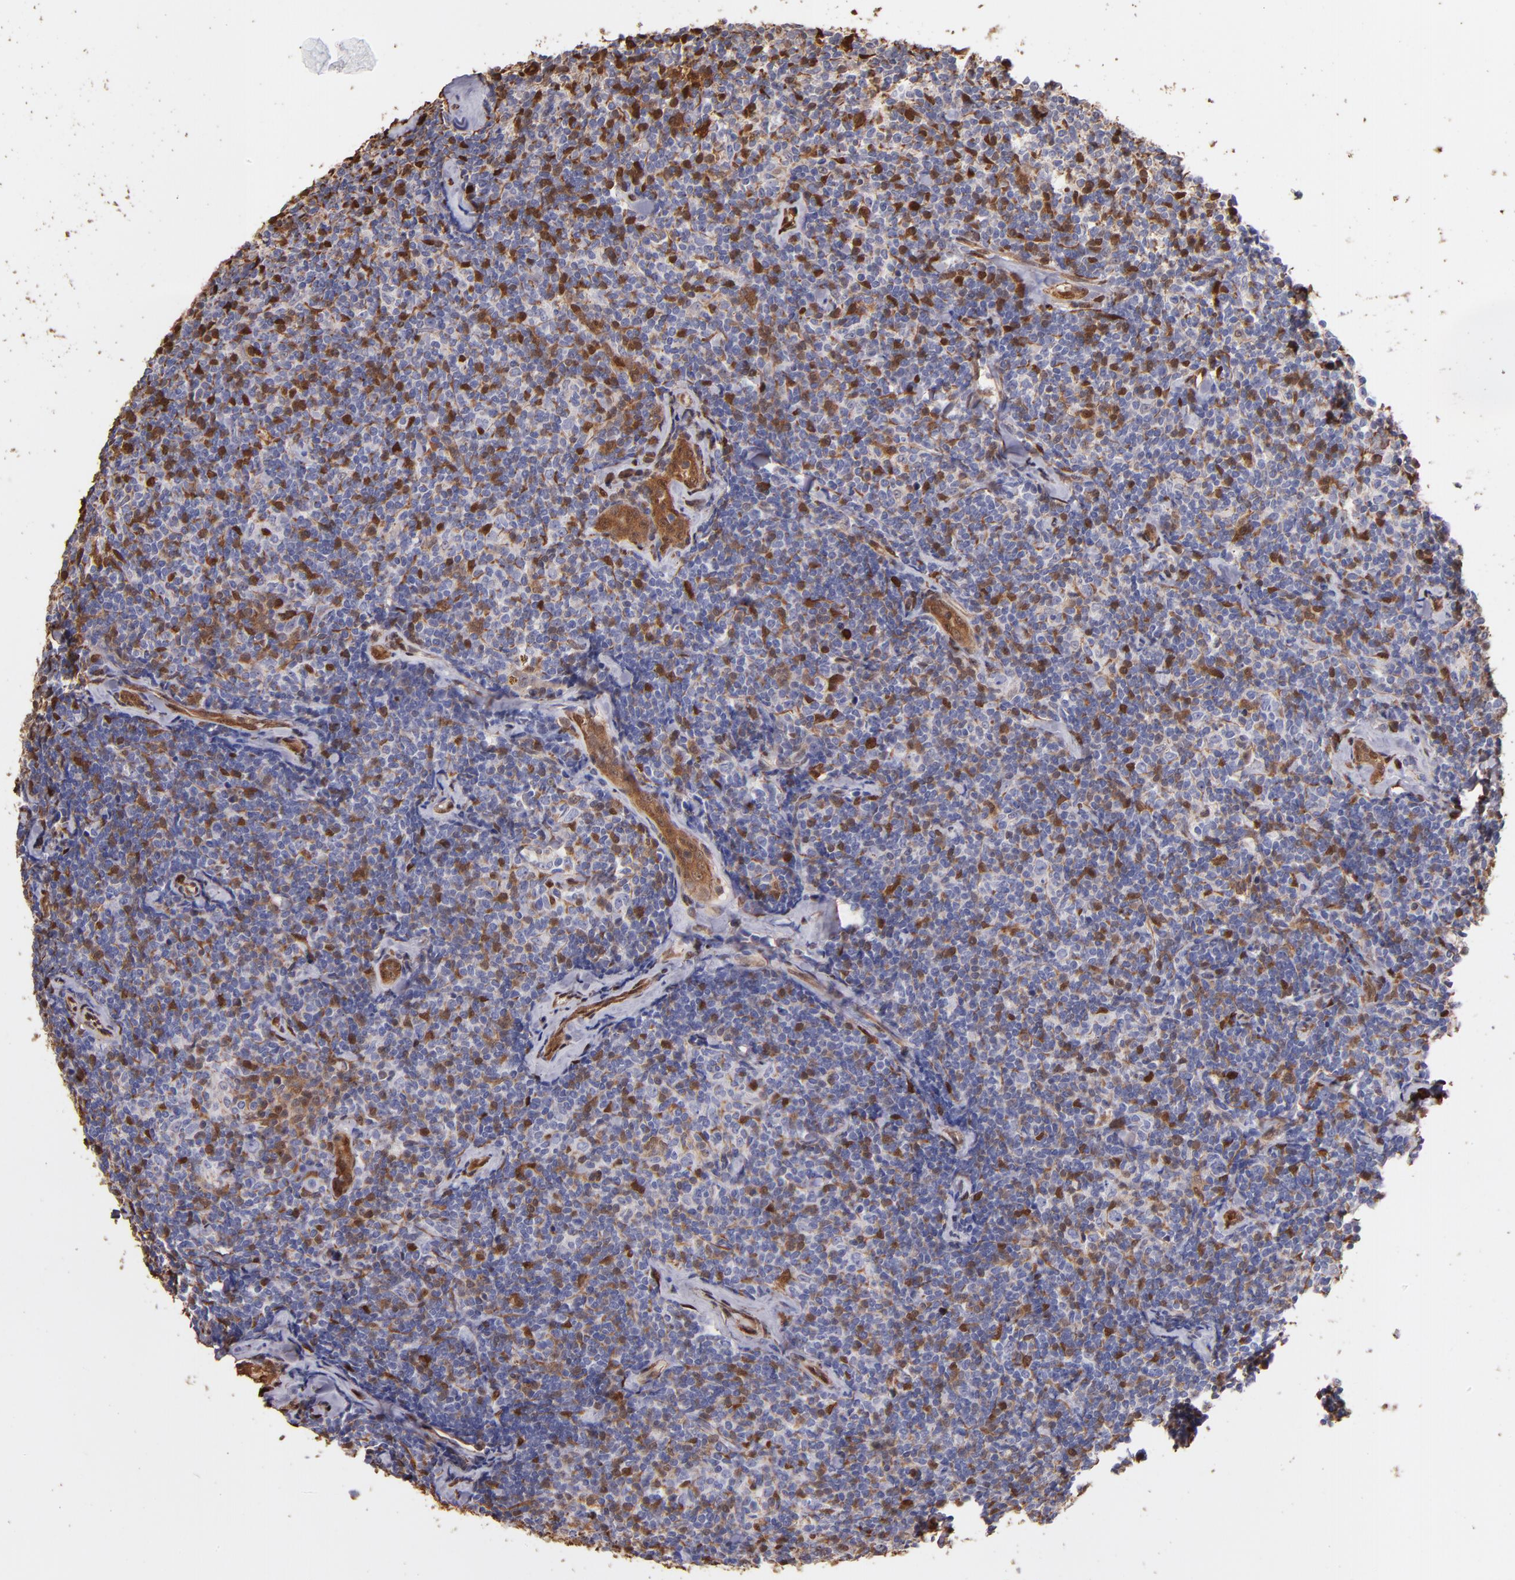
{"staining": {"intensity": "strong", "quantity": "25%-75%", "location": "cytoplasmic/membranous,nuclear"}, "tissue": "lymphoma", "cell_type": "Tumor cells", "image_type": "cancer", "snomed": [{"axis": "morphology", "description": "Malignant lymphoma, non-Hodgkin's type, Low grade"}, {"axis": "topography", "description": "Lymph node"}], "caption": "Strong cytoplasmic/membranous and nuclear protein expression is present in about 25%-75% of tumor cells in malignant lymphoma, non-Hodgkin's type (low-grade).", "gene": "S100A6", "patient": {"sex": "female", "age": 56}}